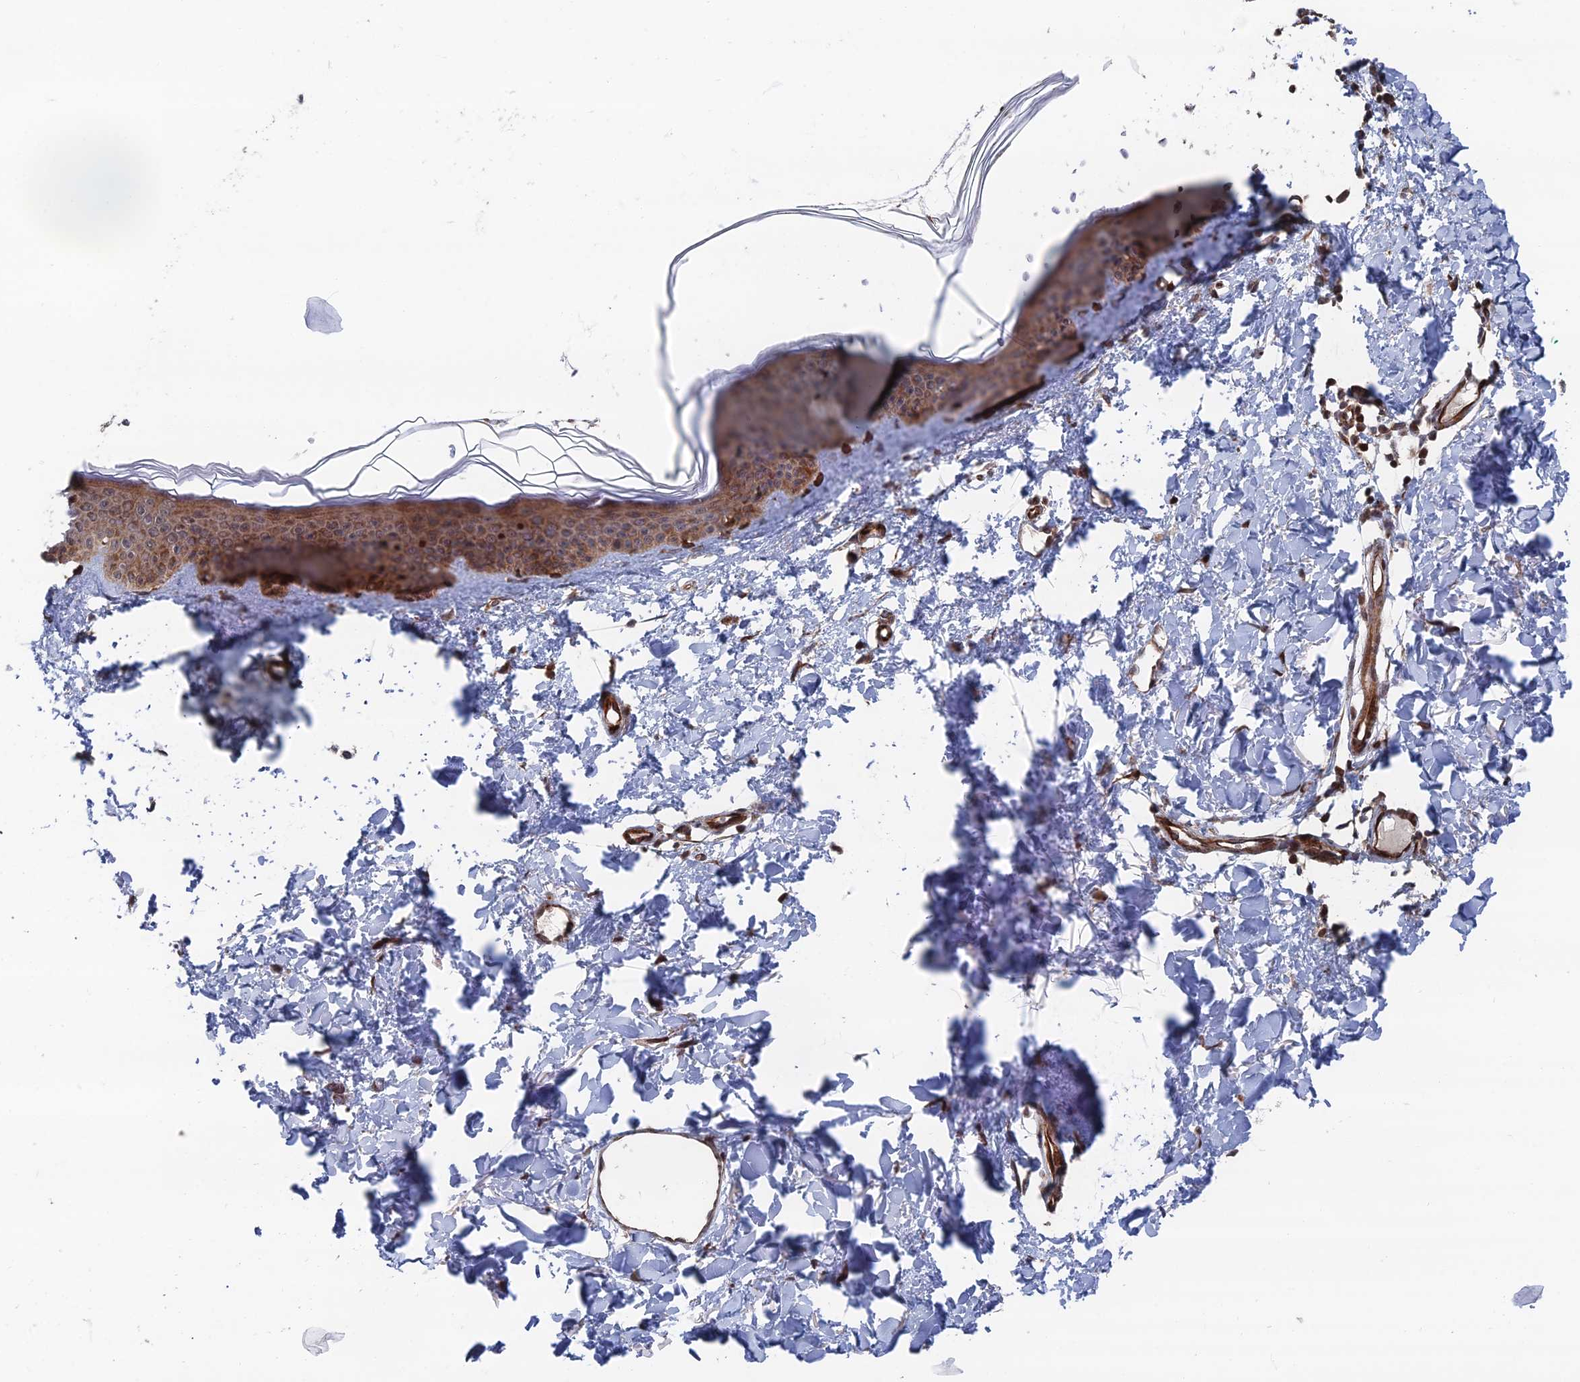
{"staining": {"intensity": "moderate", "quantity": ">75%", "location": "cytoplasmic/membranous"}, "tissue": "skin", "cell_type": "Fibroblasts", "image_type": "normal", "snomed": [{"axis": "morphology", "description": "Normal tissue, NOS"}, {"axis": "topography", "description": "Skin"}], "caption": "The histopathology image reveals immunohistochemical staining of normal skin. There is moderate cytoplasmic/membranous positivity is identified in approximately >75% of fibroblasts.", "gene": "GTF2IRD1", "patient": {"sex": "female", "age": 58}}